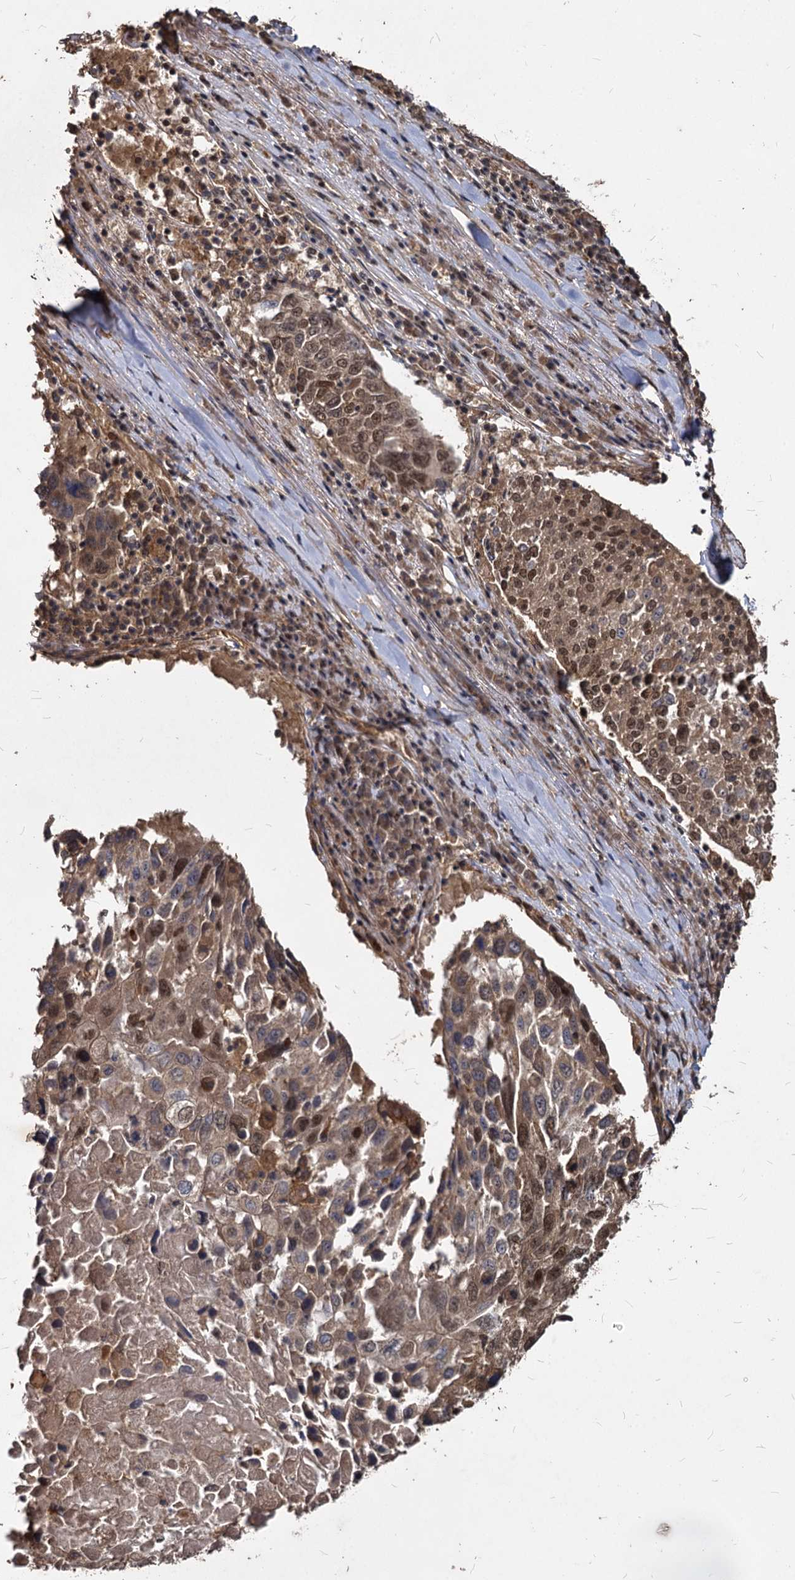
{"staining": {"intensity": "moderate", "quantity": "25%-75%", "location": "cytoplasmic/membranous,nuclear"}, "tissue": "lung cancer", "cell_type": "Tumor cells", "image_type": "cancer", "snomed": [{"axis": "morphology", "description": "Squamous cell carcinoma, NOS"}, {"axis": "topography", "description": "Lung"}], "caption": "The photomicrograph demonstrates a brown stain indicating the presence of a protein in the cytoplasmic/membranous and nuclear of tumor cells in lung squamous cell carcinoma. Nuclei are stained in blue.", "gene": "VPS51", "patient": {"sex": "male", "age": 65}}